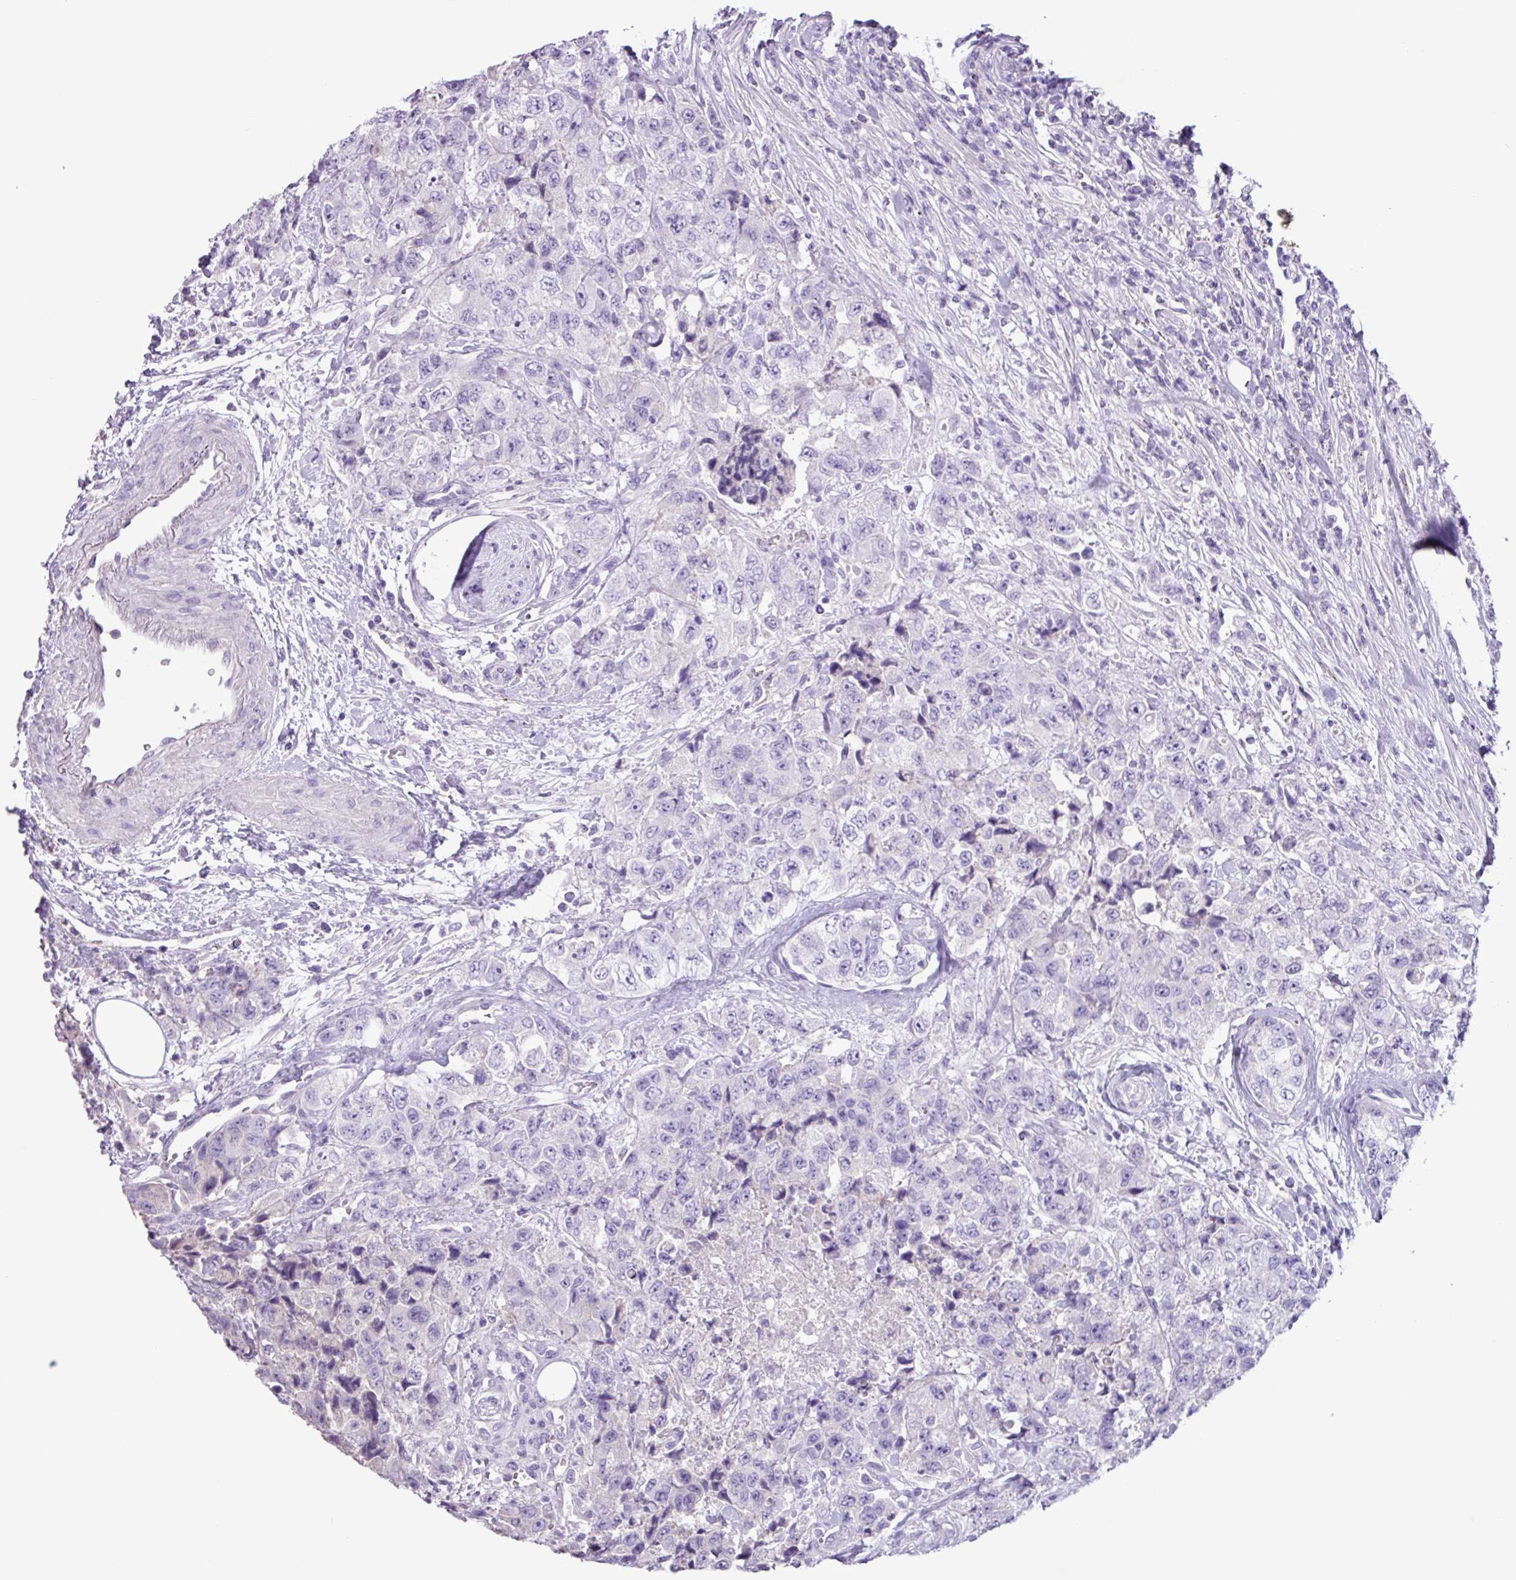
{"staining": {"intensity": "negative", "quantity": "none", "location": "none"}, "tissue": "urothelial cancer", "cell_type": "Tumor cells", "image_type": "cancer", "snomed": [{"axis": "morphology", "description": "Urothelial carcinoma, High grade"}, {"axis": "topography", "description": "Urinary bladder"}], "caption": "High-grade urothelial carcinoma stained for a protein using immunohistochemistry displays no staining tumor cells.", "gene": "CYSTM1", "patient": {"sex": "female", "age": 78}}